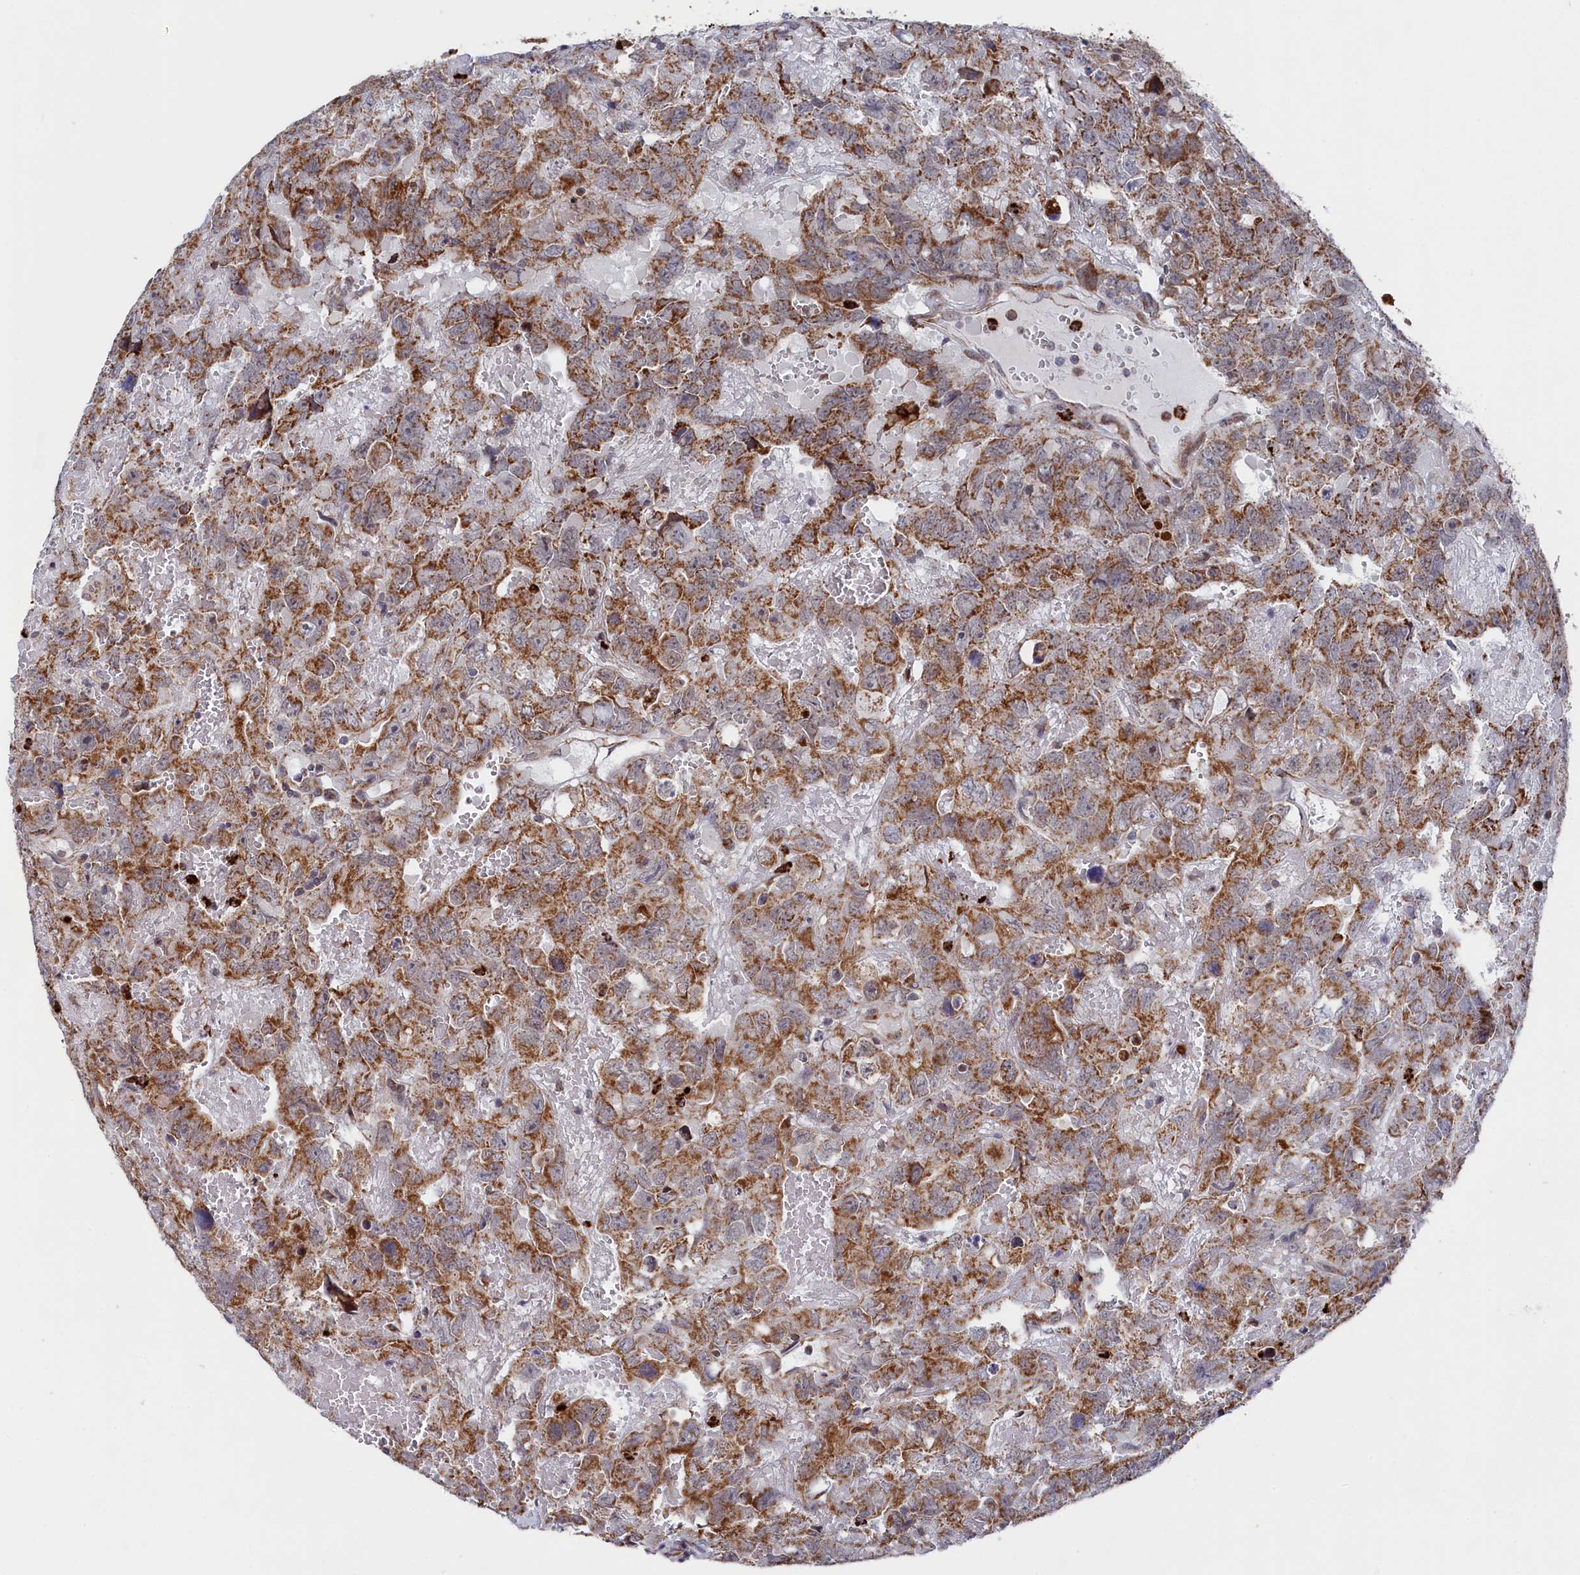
{"staining": {"intensity": "moderate", "quantity": ">75%", "location": "cytoplasmic/membranous"}, "tissue": "testis cancer", "cell_type": "Tumor cells", "image_type": "cancer", "snomed": [{"axis": "morphology", "description": "Carcinoma, Embryonal, NOS"}, {"axis": "topography", "description": "Testis"}], "caption": "This micrograph reveals immunohistochemistry staining of testis cancer, with medium moderate cytoplasmic/membranous expression in about >75% of tumor cells.", "gene": "CHCHD1", "patient": {"sex": "male", "age": 45}}